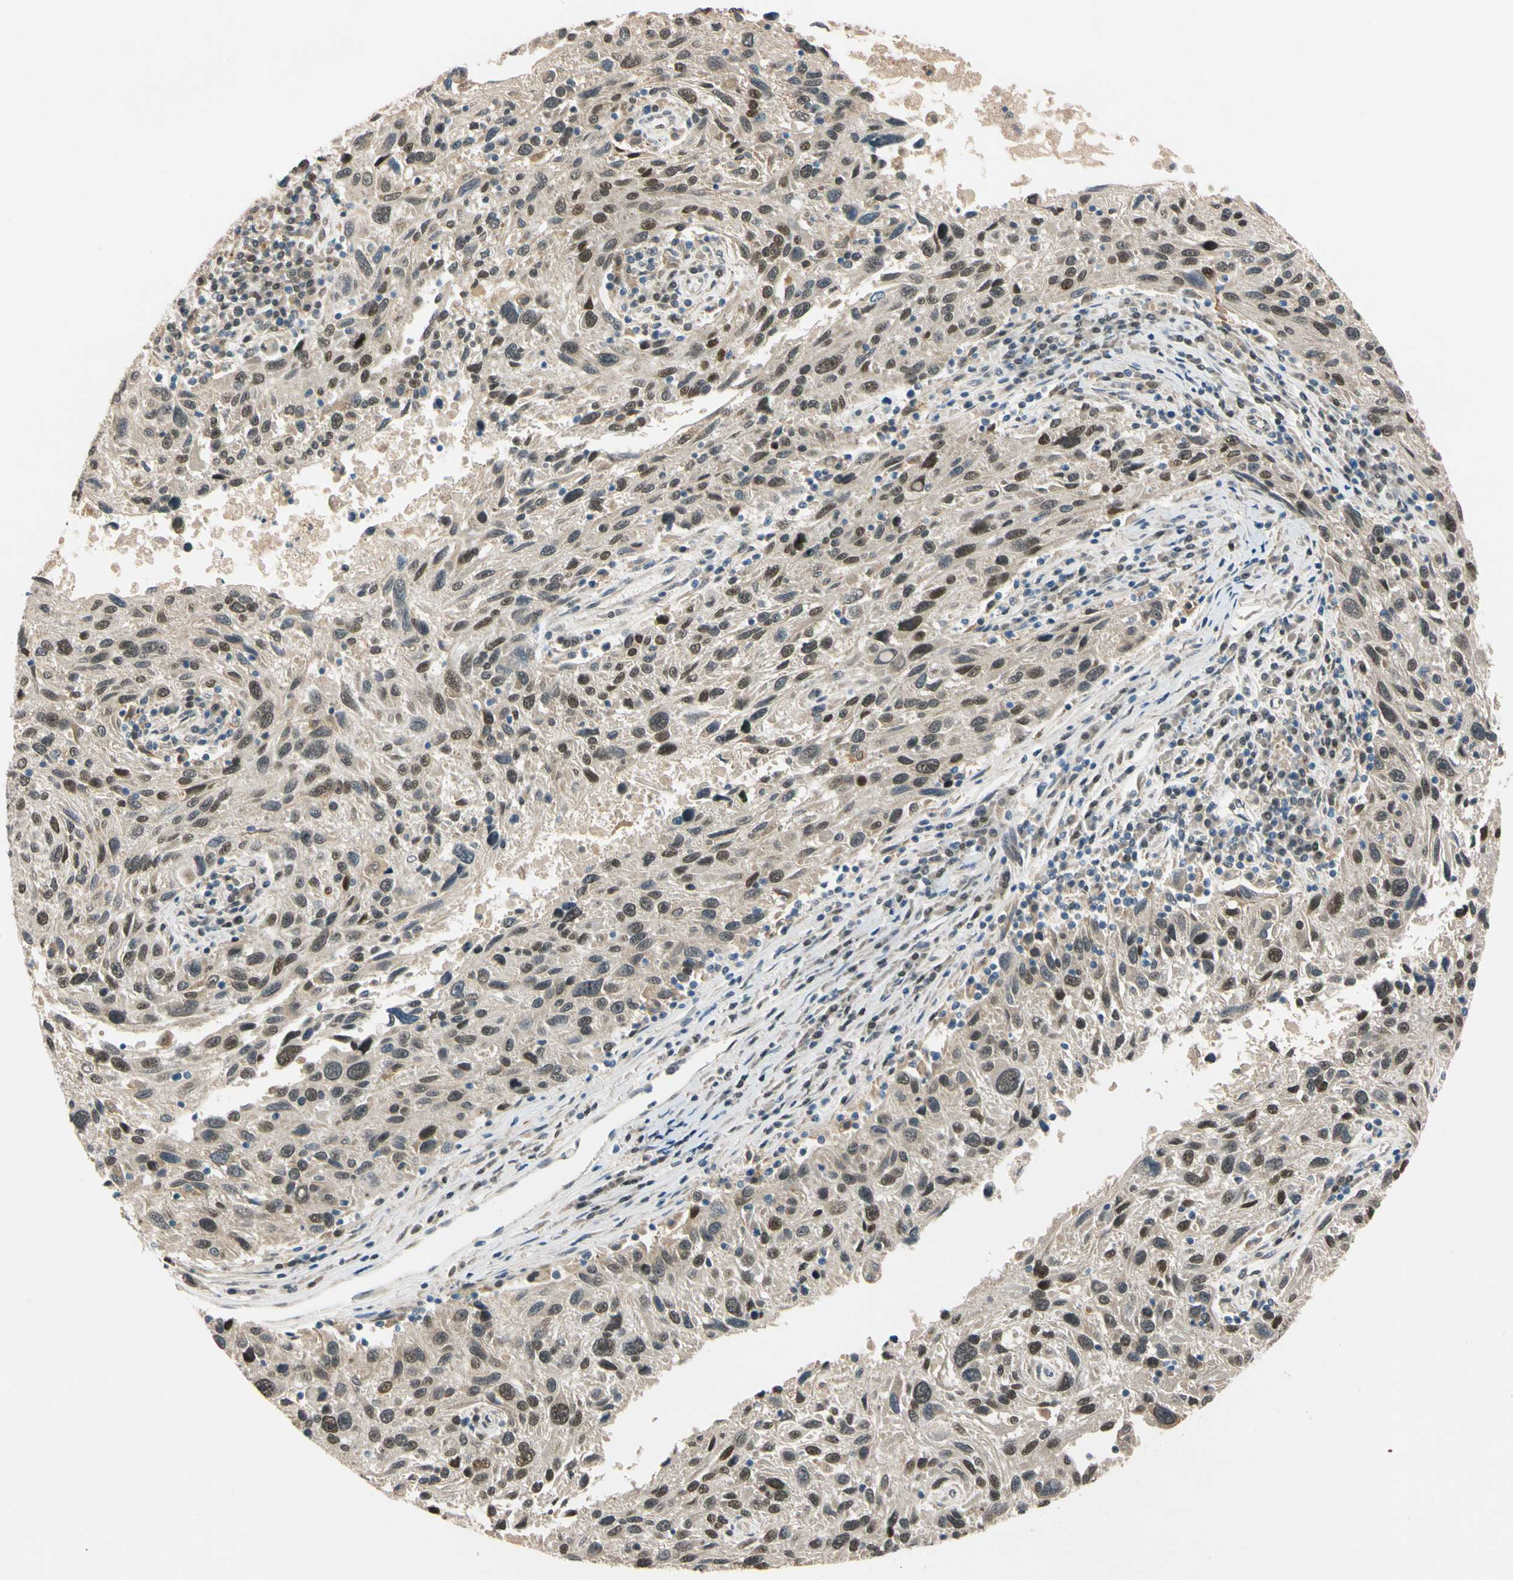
{"staining": {"intensity": "strong", "quantity": ">75%", "location": "cytoplasmic/membranous,nuclear"}, "tissue": "melanoma", "cell_type": "Tumor cells", "image_type": "cancer", "snomed": [{"axis": "morphology", "description": "Malignant melanoma, NOS"}, {"axis": "topography", "description": "Skin"}], "caption": "Immunohistochemical staining of melanoma reveals strong cytoplasmic/membranous and nuclear protein positivity in approximately >75% of tumor cells.", "gene": "RIOX2", "patient": {"sex": "male", "age": 53}}